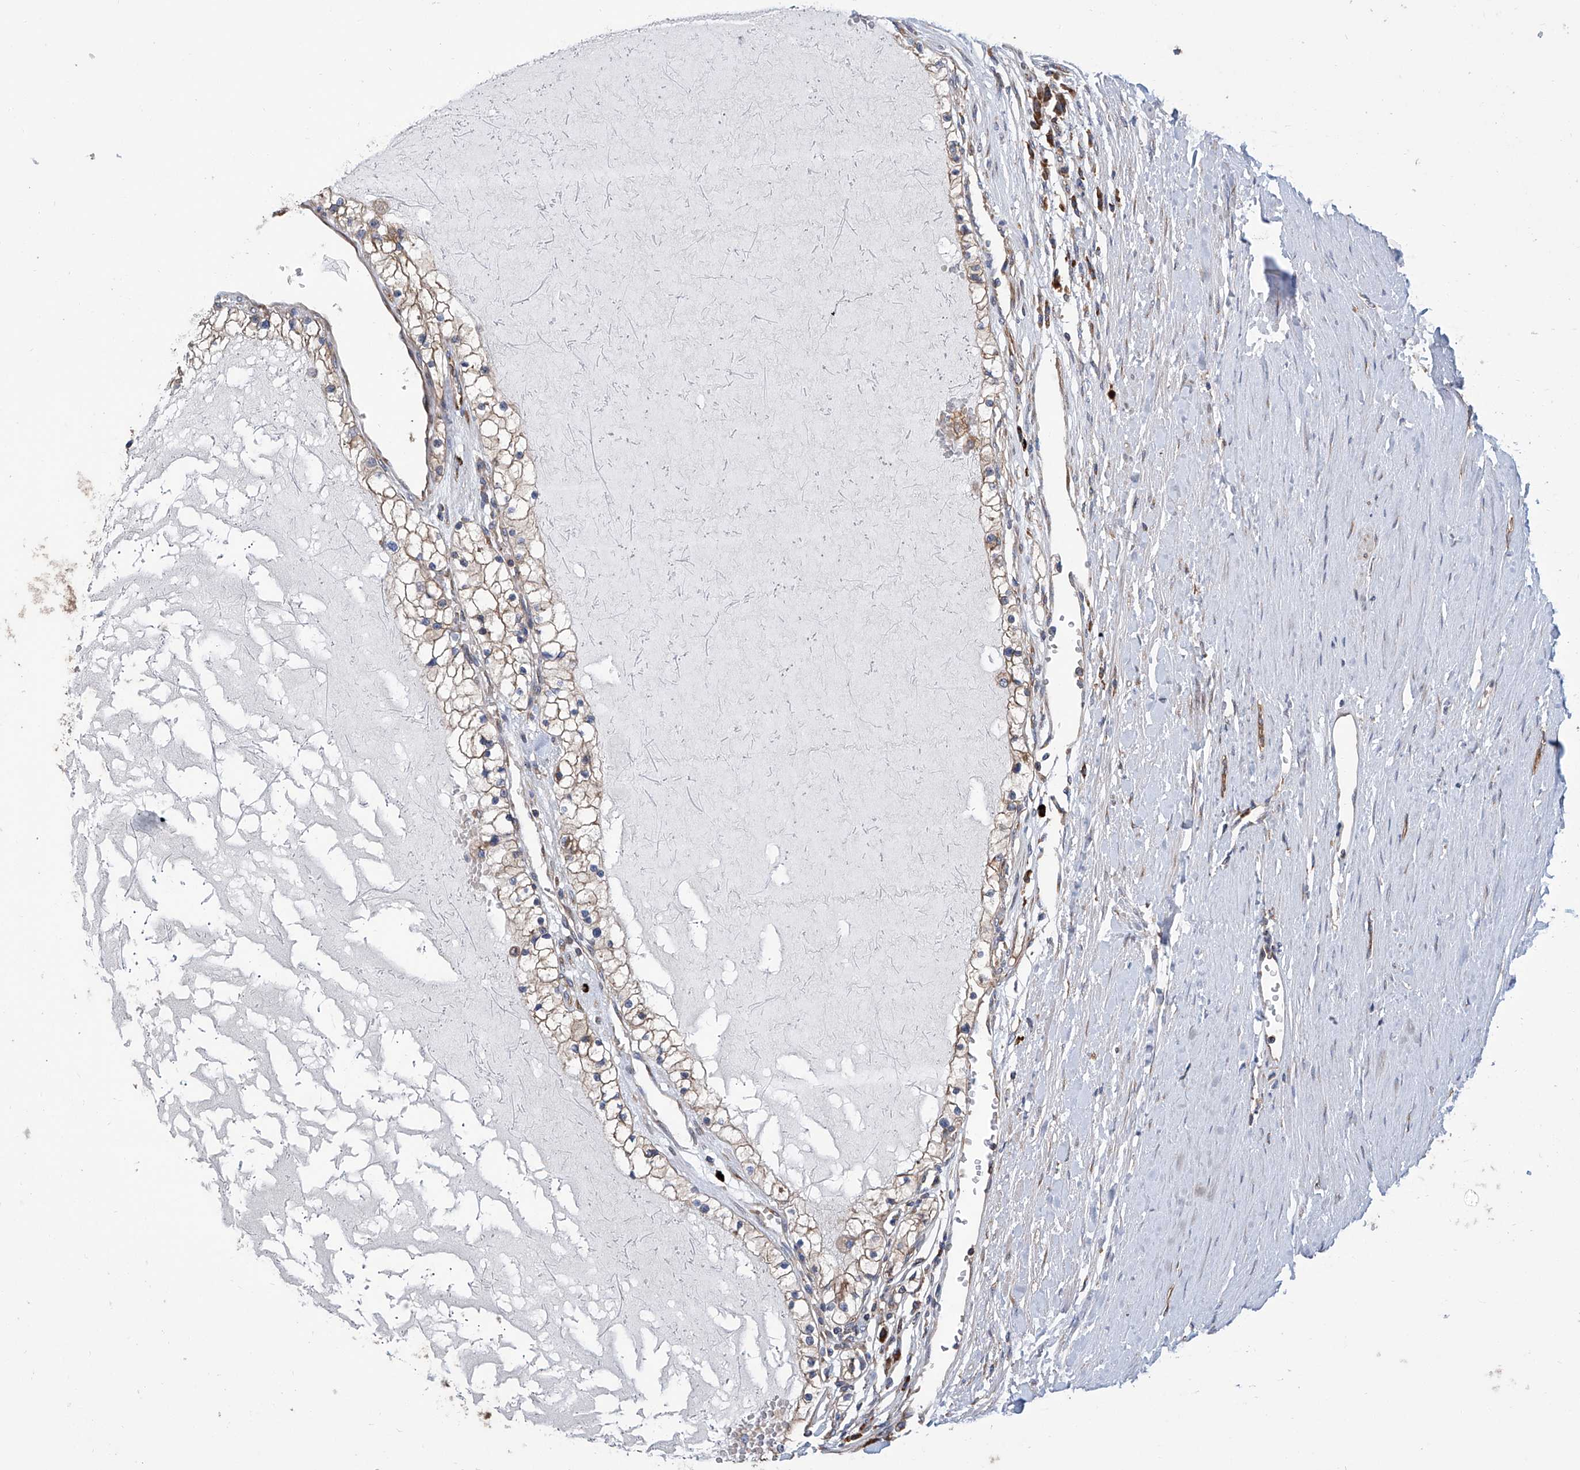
{"staining": {"intensity": "weak", "quantity": ">75%", "location": "cytoplasmic/membranous"}, "tissue": "renal cancer", "cell_type": "Tumor cells", "image_type": "cancer", "snomed": [{"axis": "morphology", "description": "Normal tissue, NOS"}, {"axis": "morphology", "description": "Adenocarcinoma, NOS"}, {"axis": "topography", "description": "Kidney"}], "caption": "Adenocarcinoma (renal) stained with a brown dye displays weak cytoplasmic/membranous positive expression in approximately >75% of tumor cells.", "gene": "SENP2", "patient": {"sex": "male", "age": 68}}